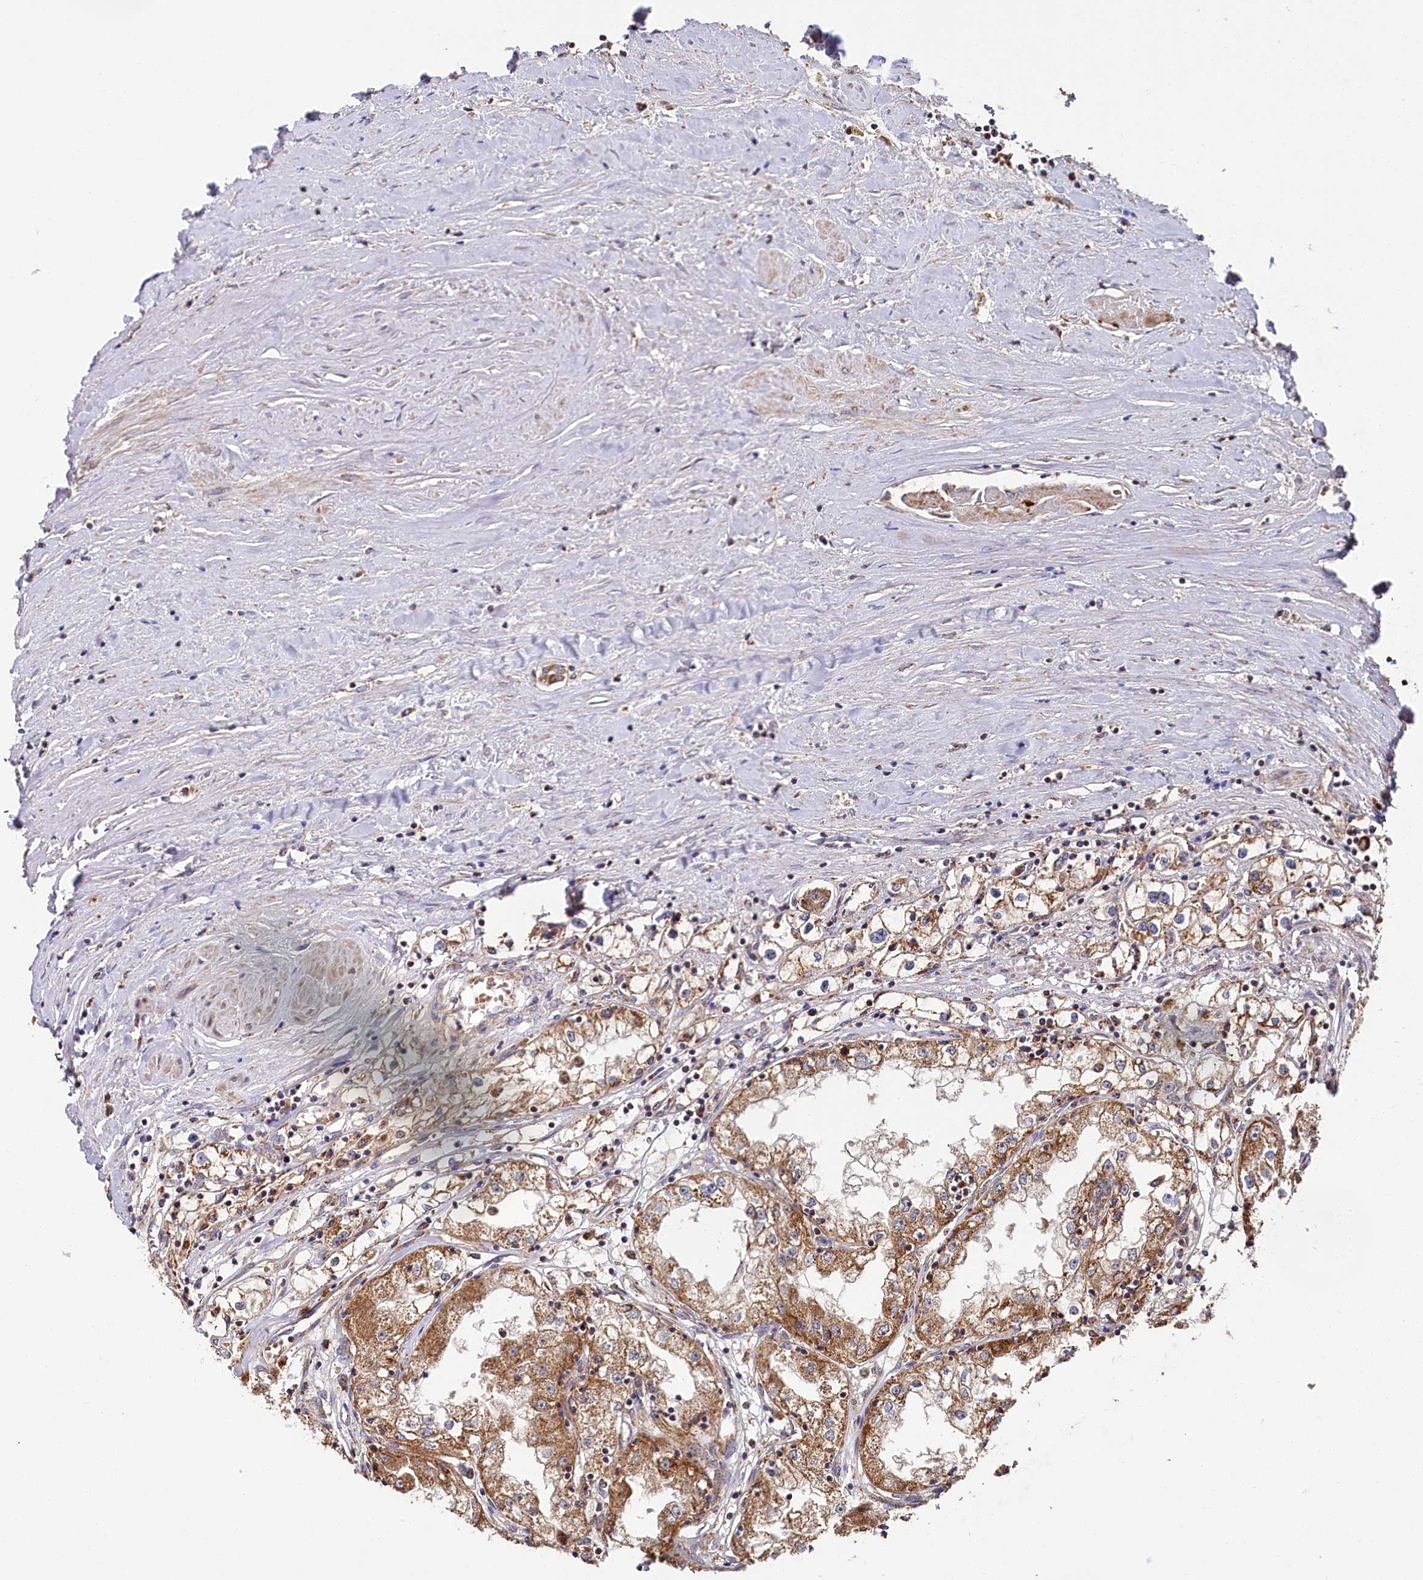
{"staining": {"intensity": "moderate", "quantity": ">75%", "location": "cytoplasmic/membranous"}, "tissue": "renal cancer", "cell_type": "Tumor cells", "image_type": "cancer", "snomed": [{"axis": "morphology", "description": "Adenocarcinoma, NOS"}, {"axis": "topography", "description": "Kidney"}], "caption": "The micrograph reveals immunohistochemical staining of renal cancer. There is moderate cytoplasmic/membranous positivity is present in about >75% of tumor cells.", "gene": "HAUS2", "patient": {"sex": "male", "age": 56}}